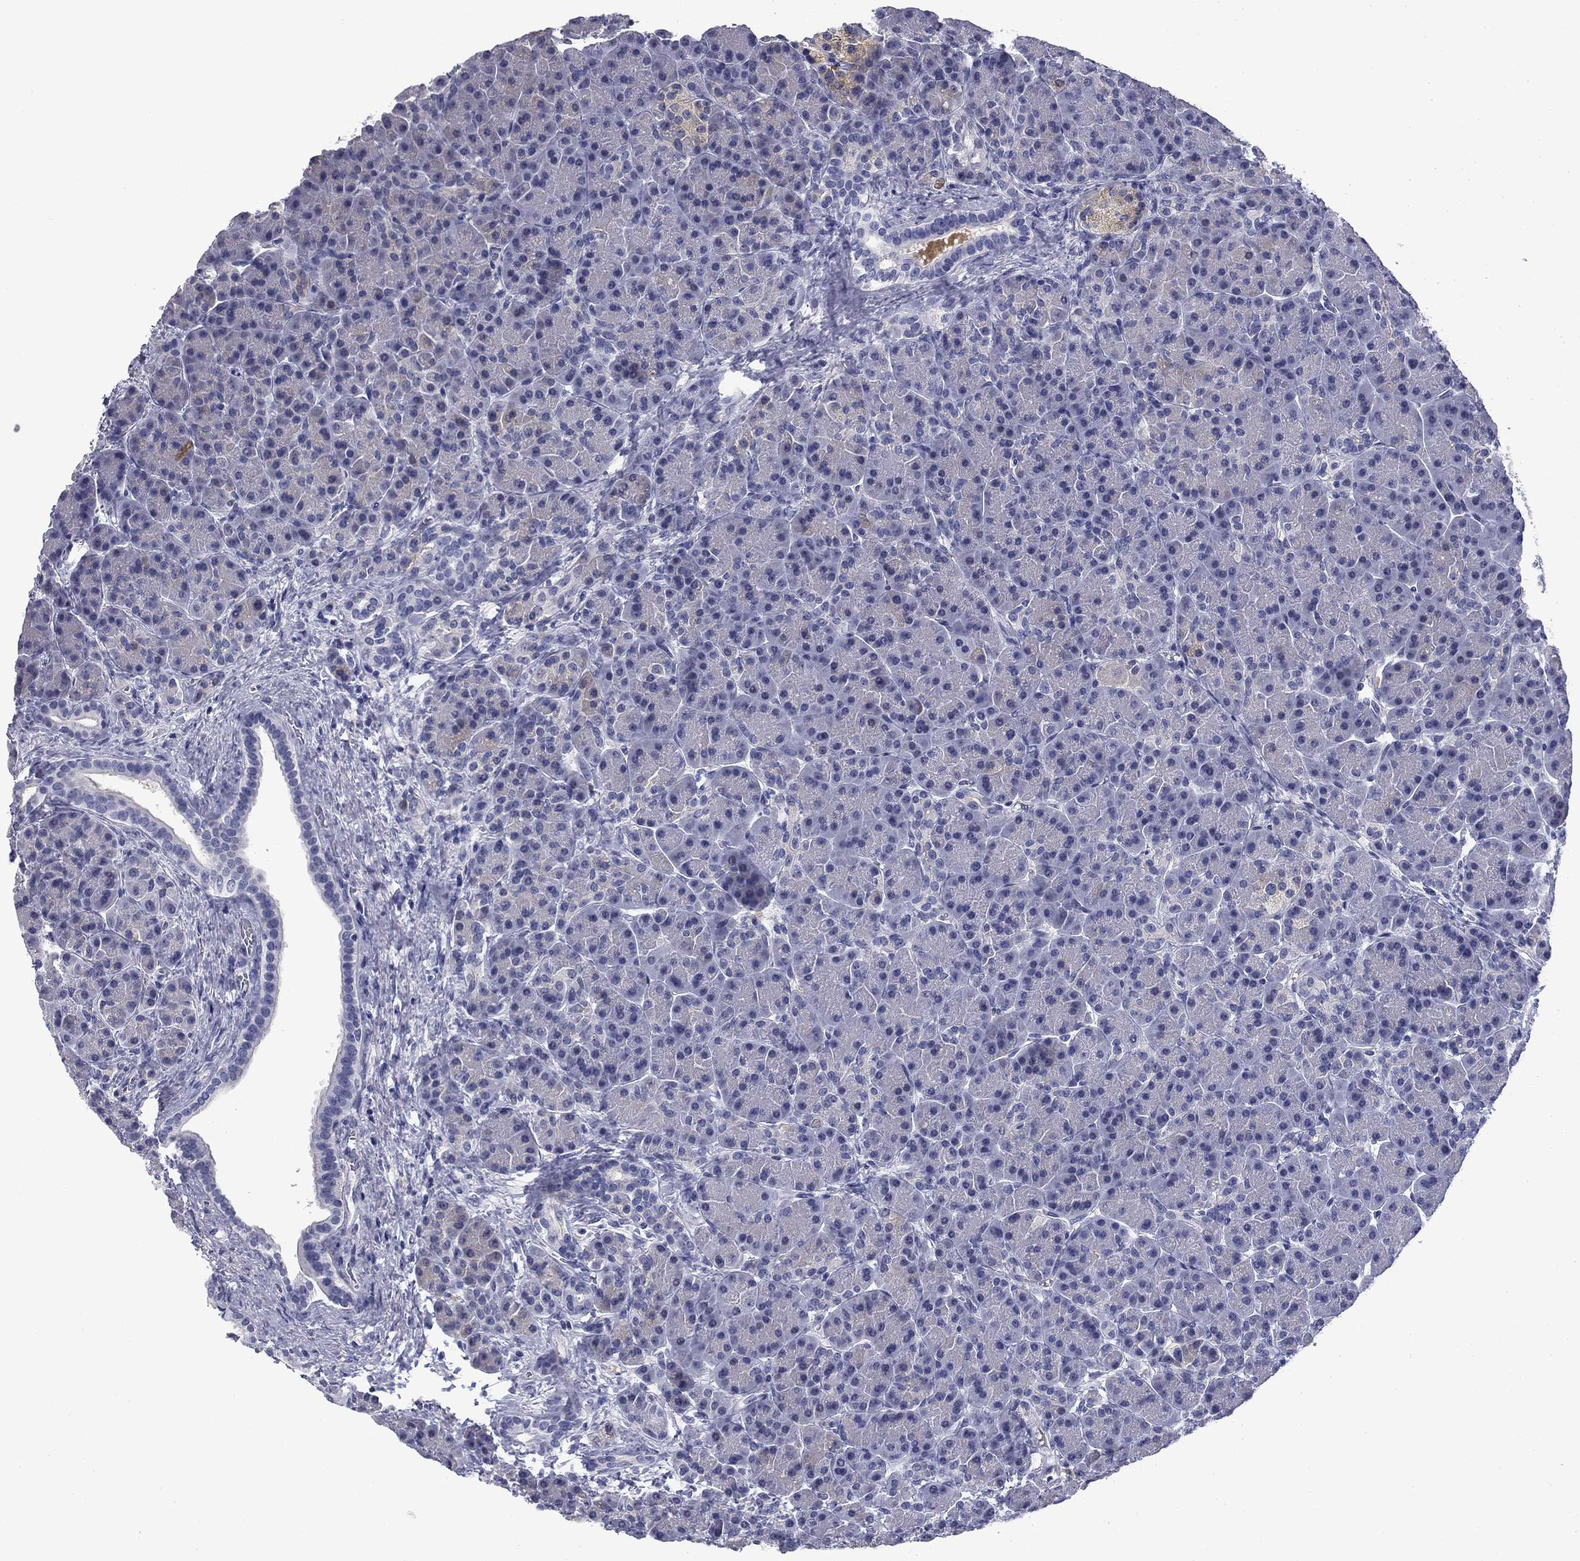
{"staining": {"intensity": "negative", "quantity": "none", "location": "none"}, "tissue": "pancreas", "cell_type": "Exocrine glandular cells", "image_type": "normal", "snomed": [{"axis": "morphology", "description": "Normal tissue, NOS"}, {"axis": "topography", "description": "Pancreas"}], "caption": "Immunohistochemistry (IHC) image of unremarkable pancreas: pancreas stained with DAB demonstrates no significant protein expression in exocrine glandular cells.", "gene": "BCL2L14", "patient": {"sex": "female", "age": 63}}